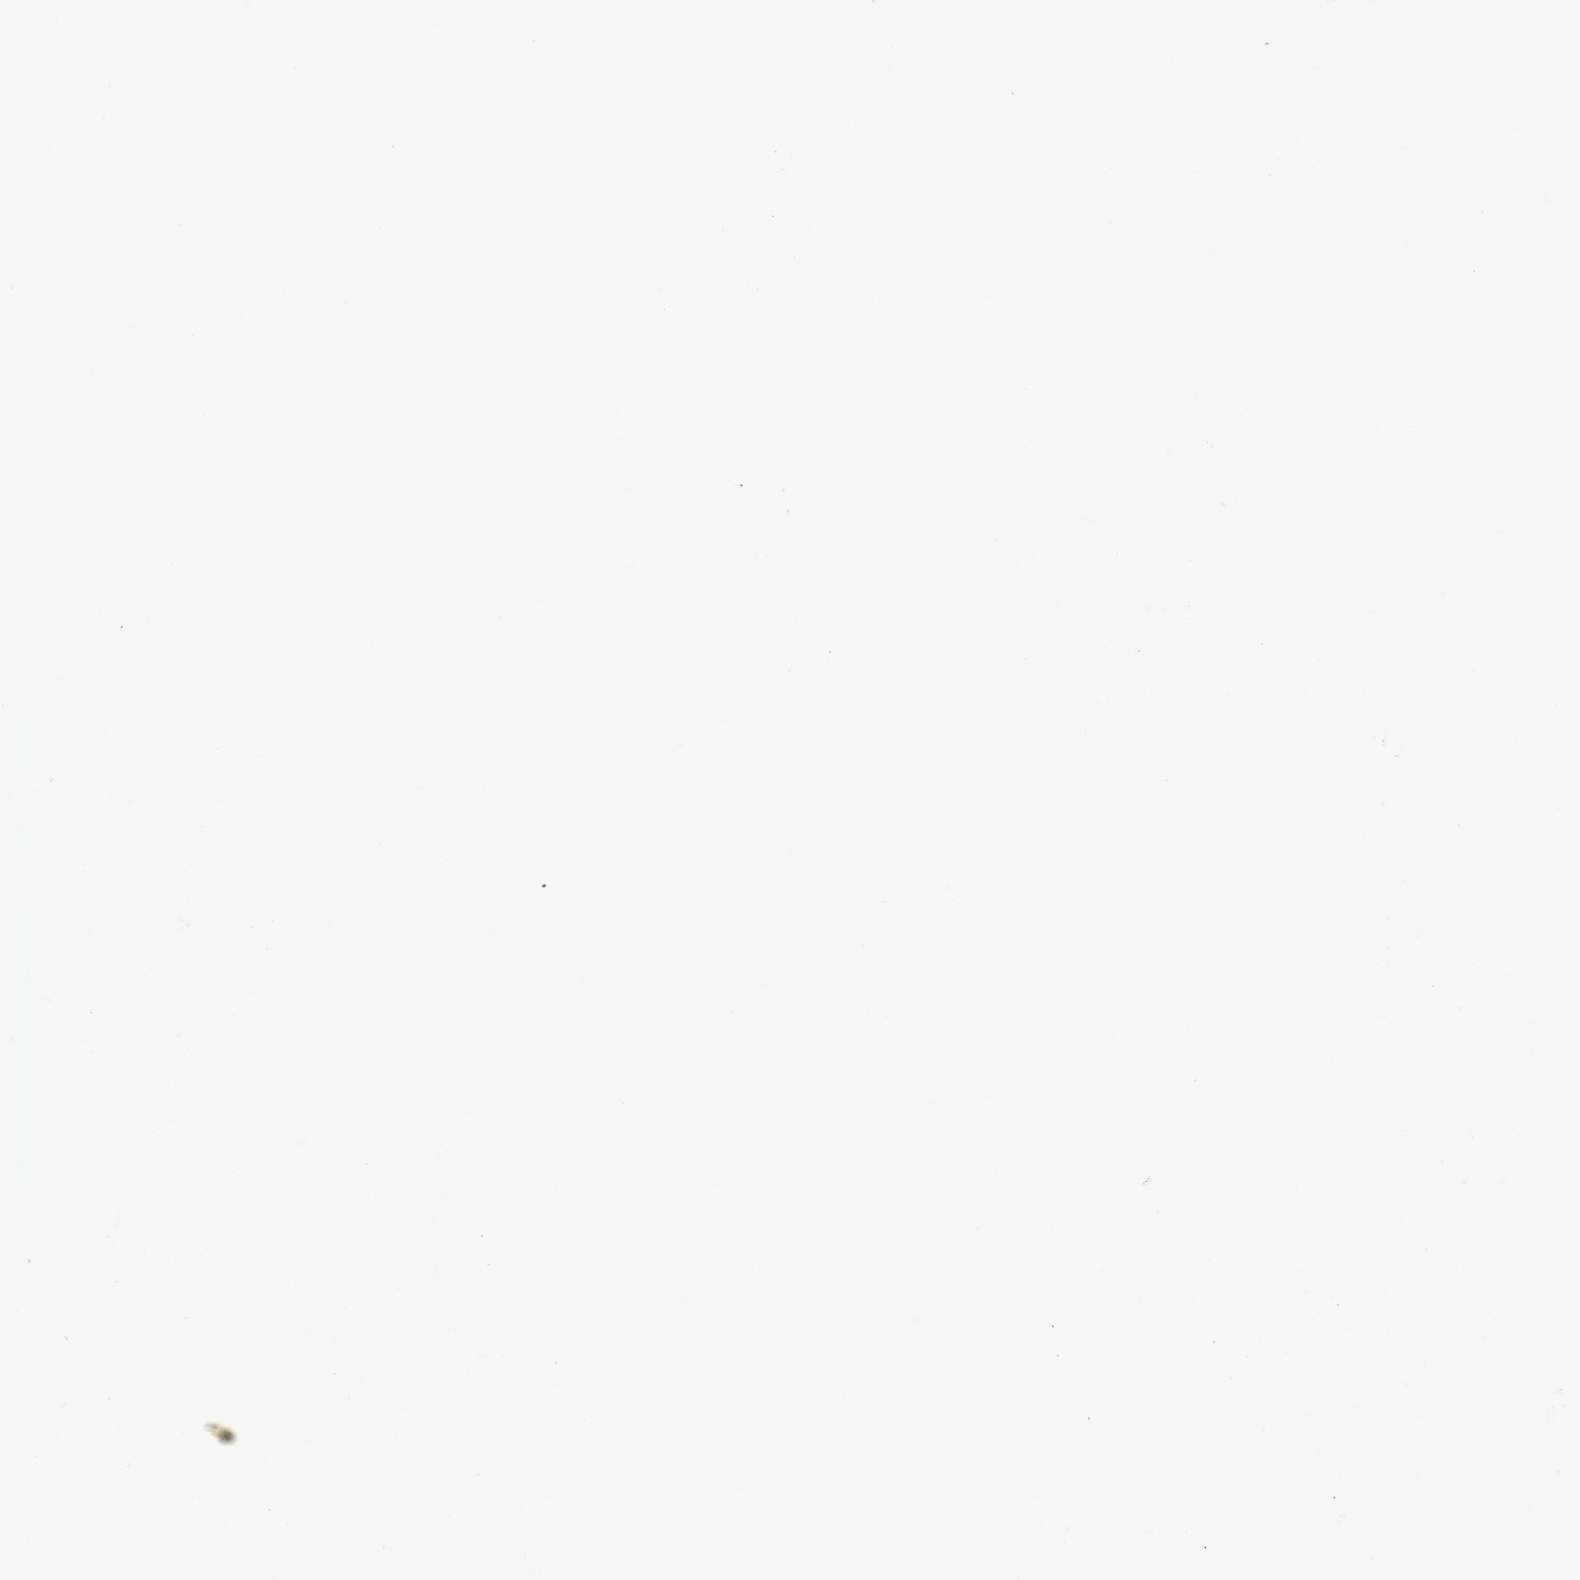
{"staining": {"intensity": "strong", "quantity": ">75%", "location": "nuclear"}, "tissue": "breast cancer", "cell_type": "Tumor cells", "image_type": "cancer", "snomed": [{"axis": "morphology", "description": "Lobular carcinoma"}, {"axis": "topography", "description": "Breast"}], "caption": "This photomicrograph reveals immunohistochemistry staining of human lobular carcinoma (breast), with high strong nuclear staining in about >75% of tumor cells.", "gene": "MECP2", "patient": {"sex": "female", "age": 85}}